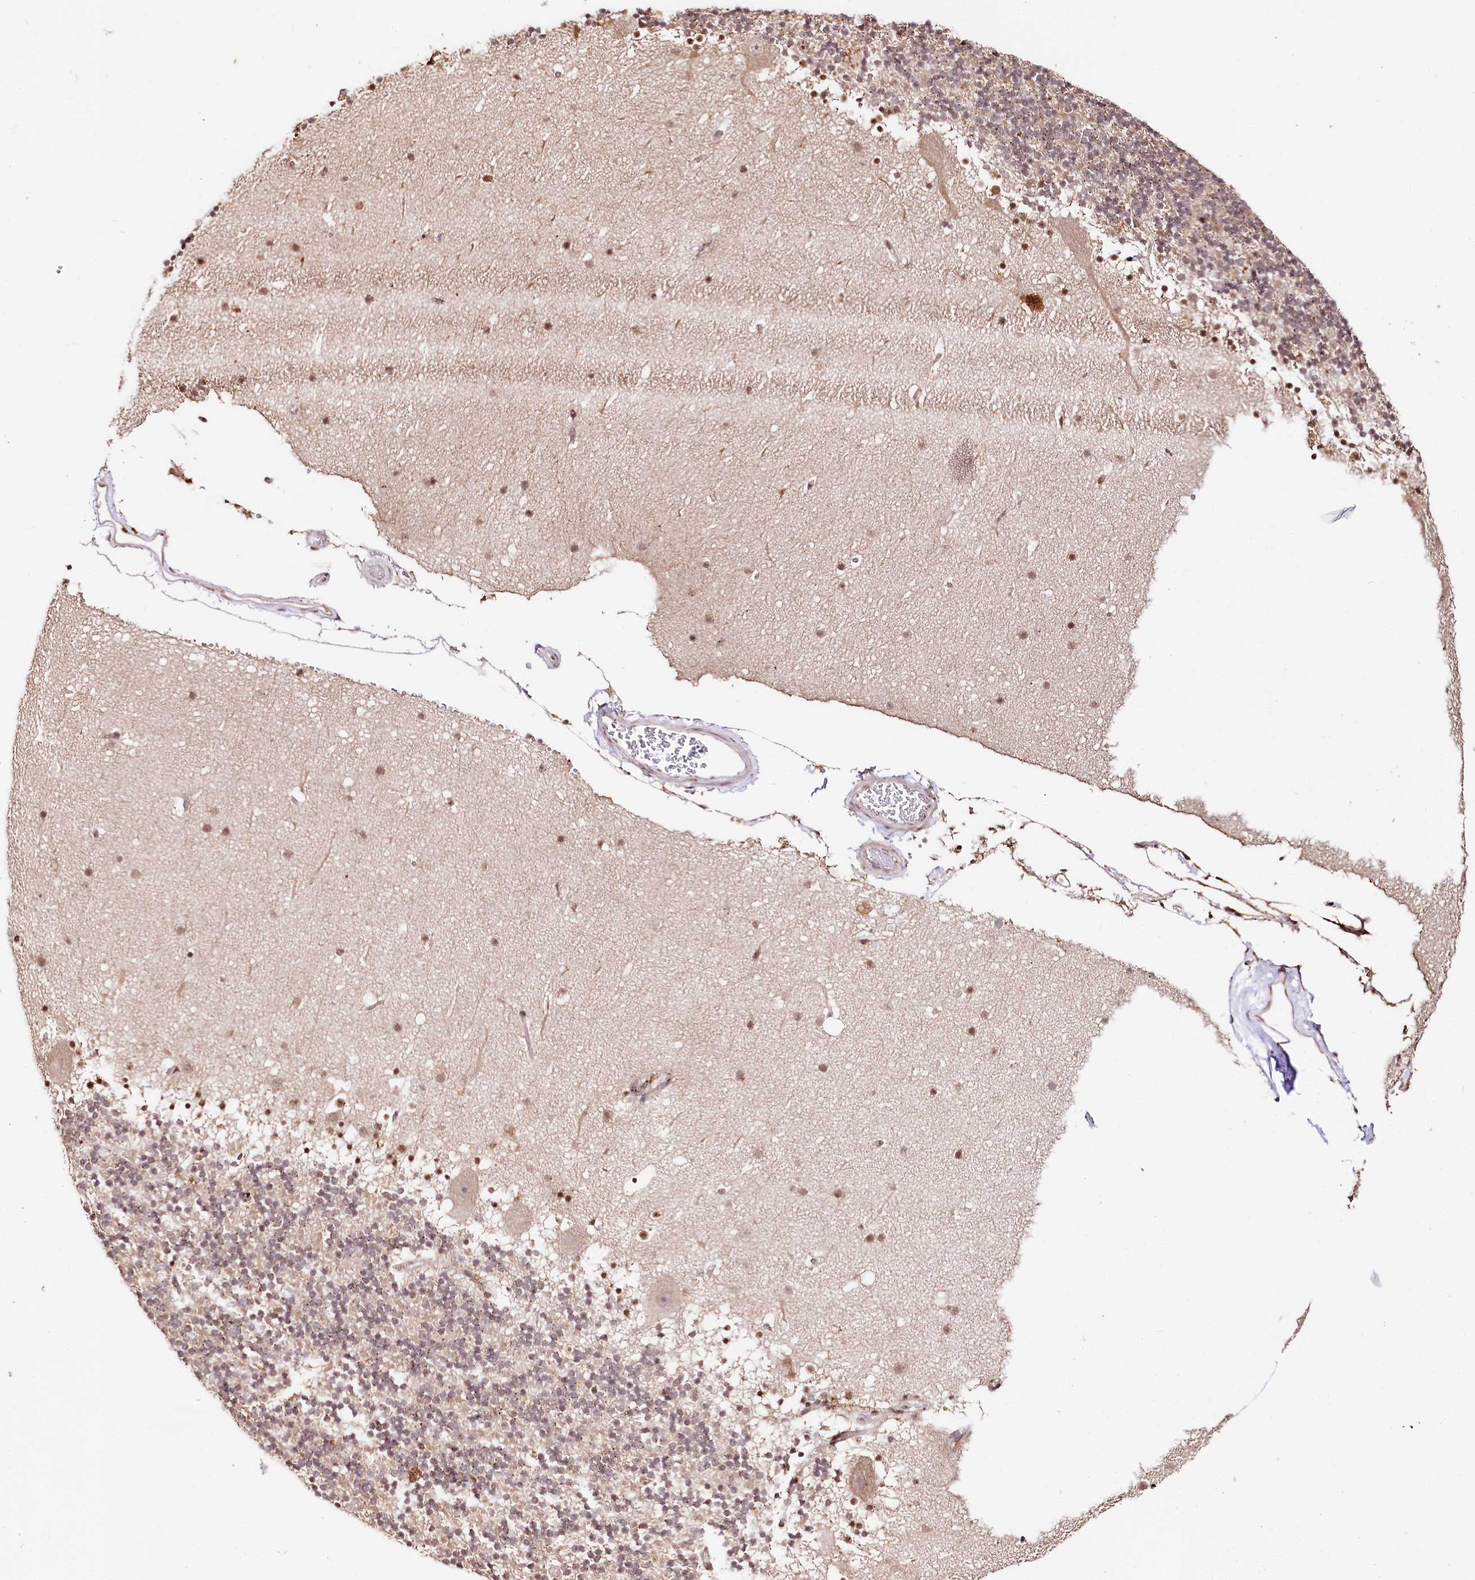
{"staining": {"intensity": "moderate", "quantity": ">75%", "location": "cytoplasmic/membranous"}, "tissue": "cerebellum", "cell_type": "Cells in granular layer", "image_type": "normal", "snomed": [{"axis": "morphology", "description": "Normal tissue, NOS"}, {"axis": "topography", "description": "Cerebellum"}], "caption": "A photomicrograph of human cerebellum stained for a protein demonstrates moderate cytoplasmic/membranous brown staining in cells in granular layer. (Brightfield microscopy of DAB IHC at high magnification).", "gene": "CNPY2", "patient": {"sex": "male", "age": 57}}